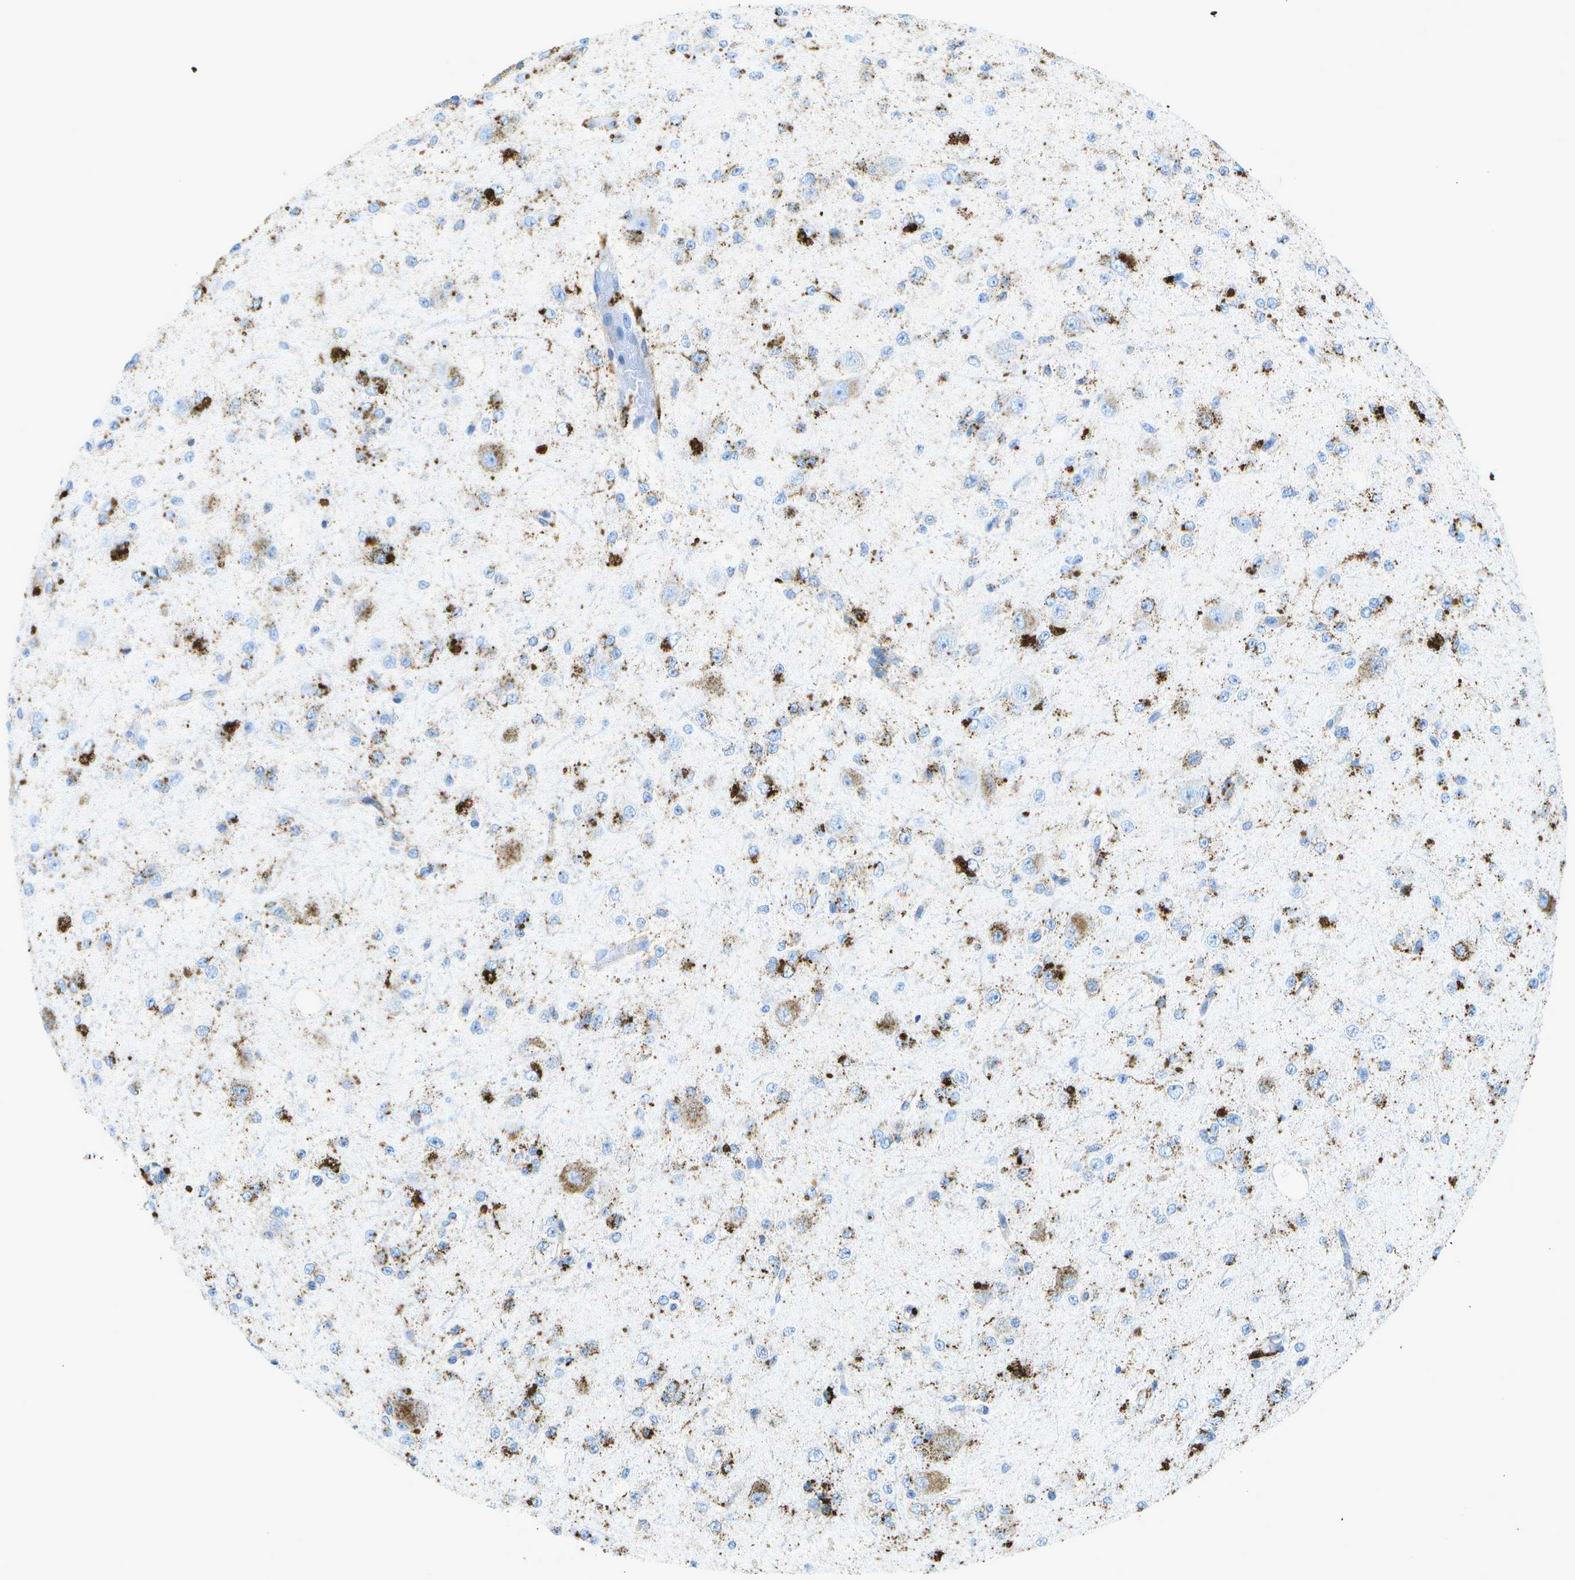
{"staining": {"intensity": "moderate", "quantity": "25%-75%", "location": "cytoplasmic/membranous"}, "tissue": "glioma", "cell_type": "Tumor cells", "image_type": "cancer", "snomed": [{"axis": "morphology", "description": "Glioma, malignant, High grade"}, {"axis": "topography", "description": "pancreas cauda"}], "caption": "Protein expression by IHC demonstrates moderate cytoplasmic/membranous staining in approximately 25%-75% of tumor cells in malignant high-grade glioma. (DAB (3,3'-diaminobenzidine) IHC with brightfield microscopy, high magnification).", "gene": "PRCP", "patient": {"sex": "male", "age": 60}}